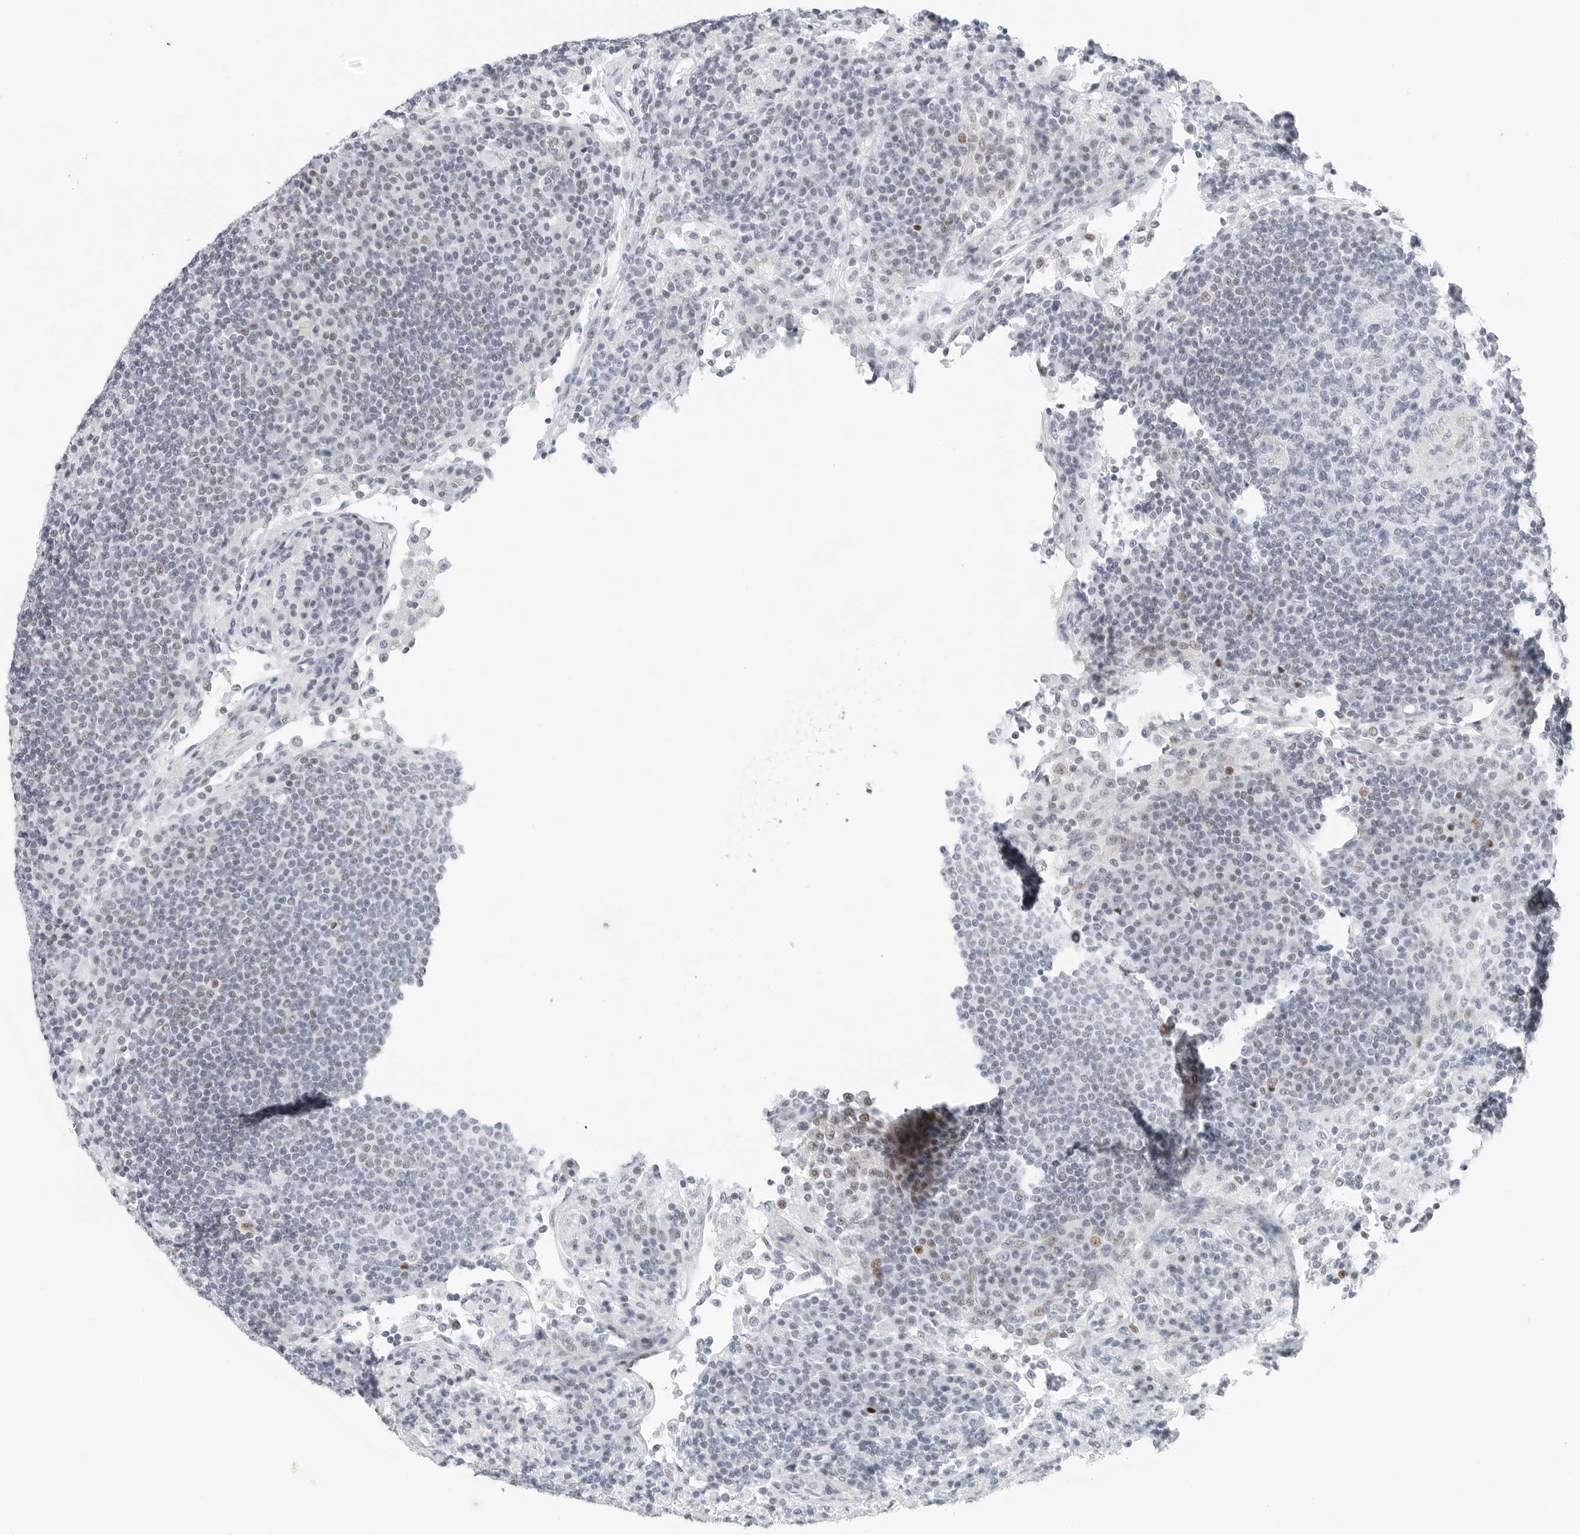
{"staining": {"intensity": "negative", "quantity": "none", "location": "none"}, "tissue": "lymph node", "cell_type": "Germinal center cells", "image_type": "normal", "snomed": [{"axis": "morphology", "description": "Normal tissue, NOS"}, {"axis": "topography", "description": "Lymph node"}], "caption": "Germinal center cells are negative for protein expression in benign human lymph node. The staining was performed using DAB (3,3'-diaminobenzidine) to visualize the protein expression in brown, while the nuclei were stained in blue with hematoxylin (Magnification: 20x).", "gene": "NTMT2", "patient": {"sex": "female", "age": 53}}